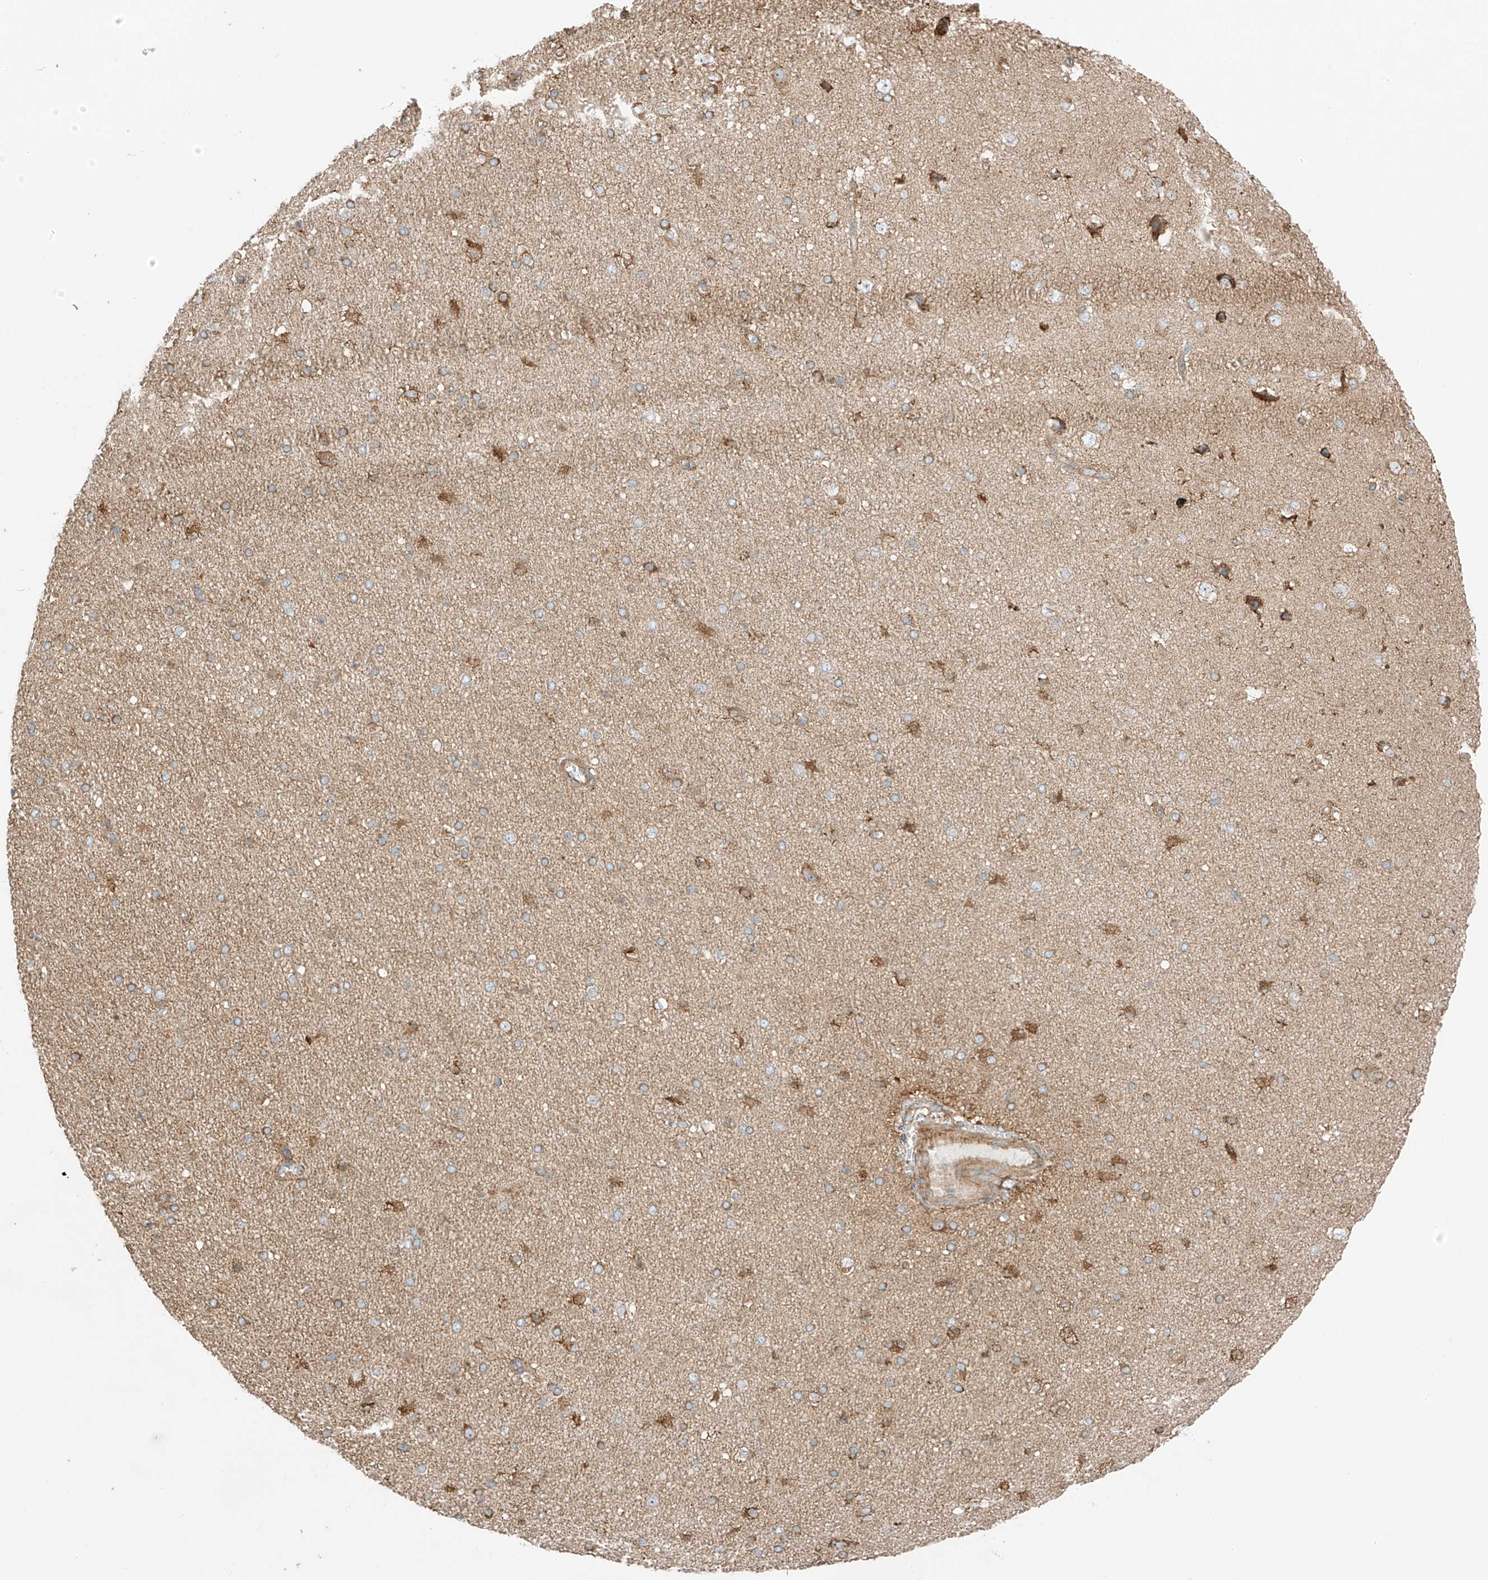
{"staining": {"intensity": "moderate", "quantity": ">75%", "location": "cytoplasmic/membranous"}, "tissue": "cerebral cortex", "cell_type": "Endothelial cells", "image_type": "normal", "snomed": [{"axis": "morphology", "description": "Normal tissue, NOS"}, {"axis": "morphology", "description": "Developmental malformation"}, {"axis": "topography", "description": "Cerebral cortex"}], "caption": "The immunohistochemical stain labels moderate cytoplasmic/membranous staining in endothelial cells of benign cerebral cortex. (DAB = brown stain, brightfield microscopy at high magnification).", "gene": "XKR3", "patient": {"sex": "female", "age": 30}}